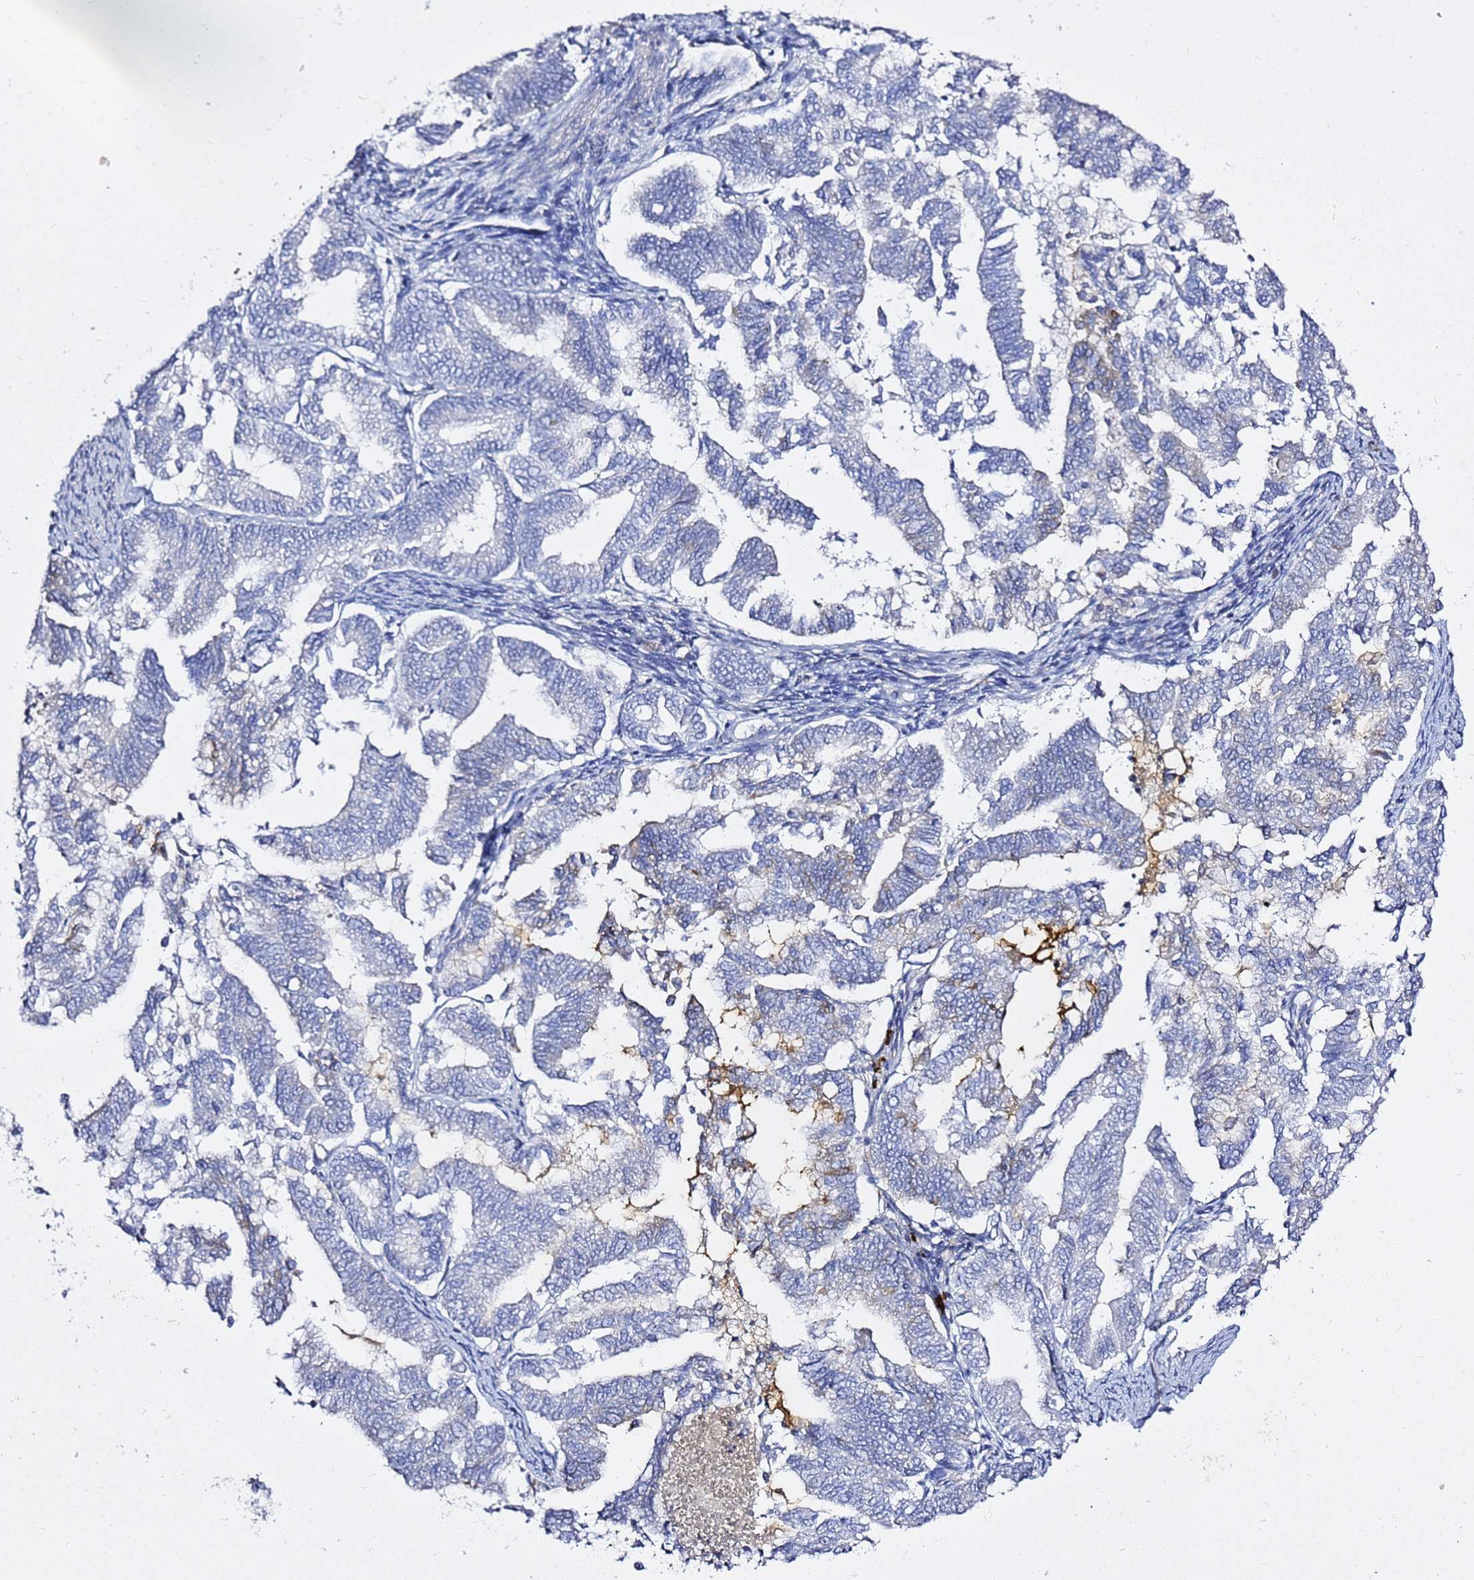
{"staining": {"intensity": "negative", "quantity": "none", "location": "none"}, "tissue": "endometrial cancer", "cell_type": "Tumor cells", "image_type": "cancer", "snomed": [{"axis": "morphology", "description": "Adenocarcinoma, NOS"}, {"axis": "topography", "description": "Endometrium"}], "caption": "The image reveals no significant positivity in tumor cells of endometrial cancer. (Stains: DAB IHC with hematoxylin counter stain, Microscopy: brightfield microscopy at high magnification).", "gene": "MON1B", "patient": {"sex": "female", "age": 79}}